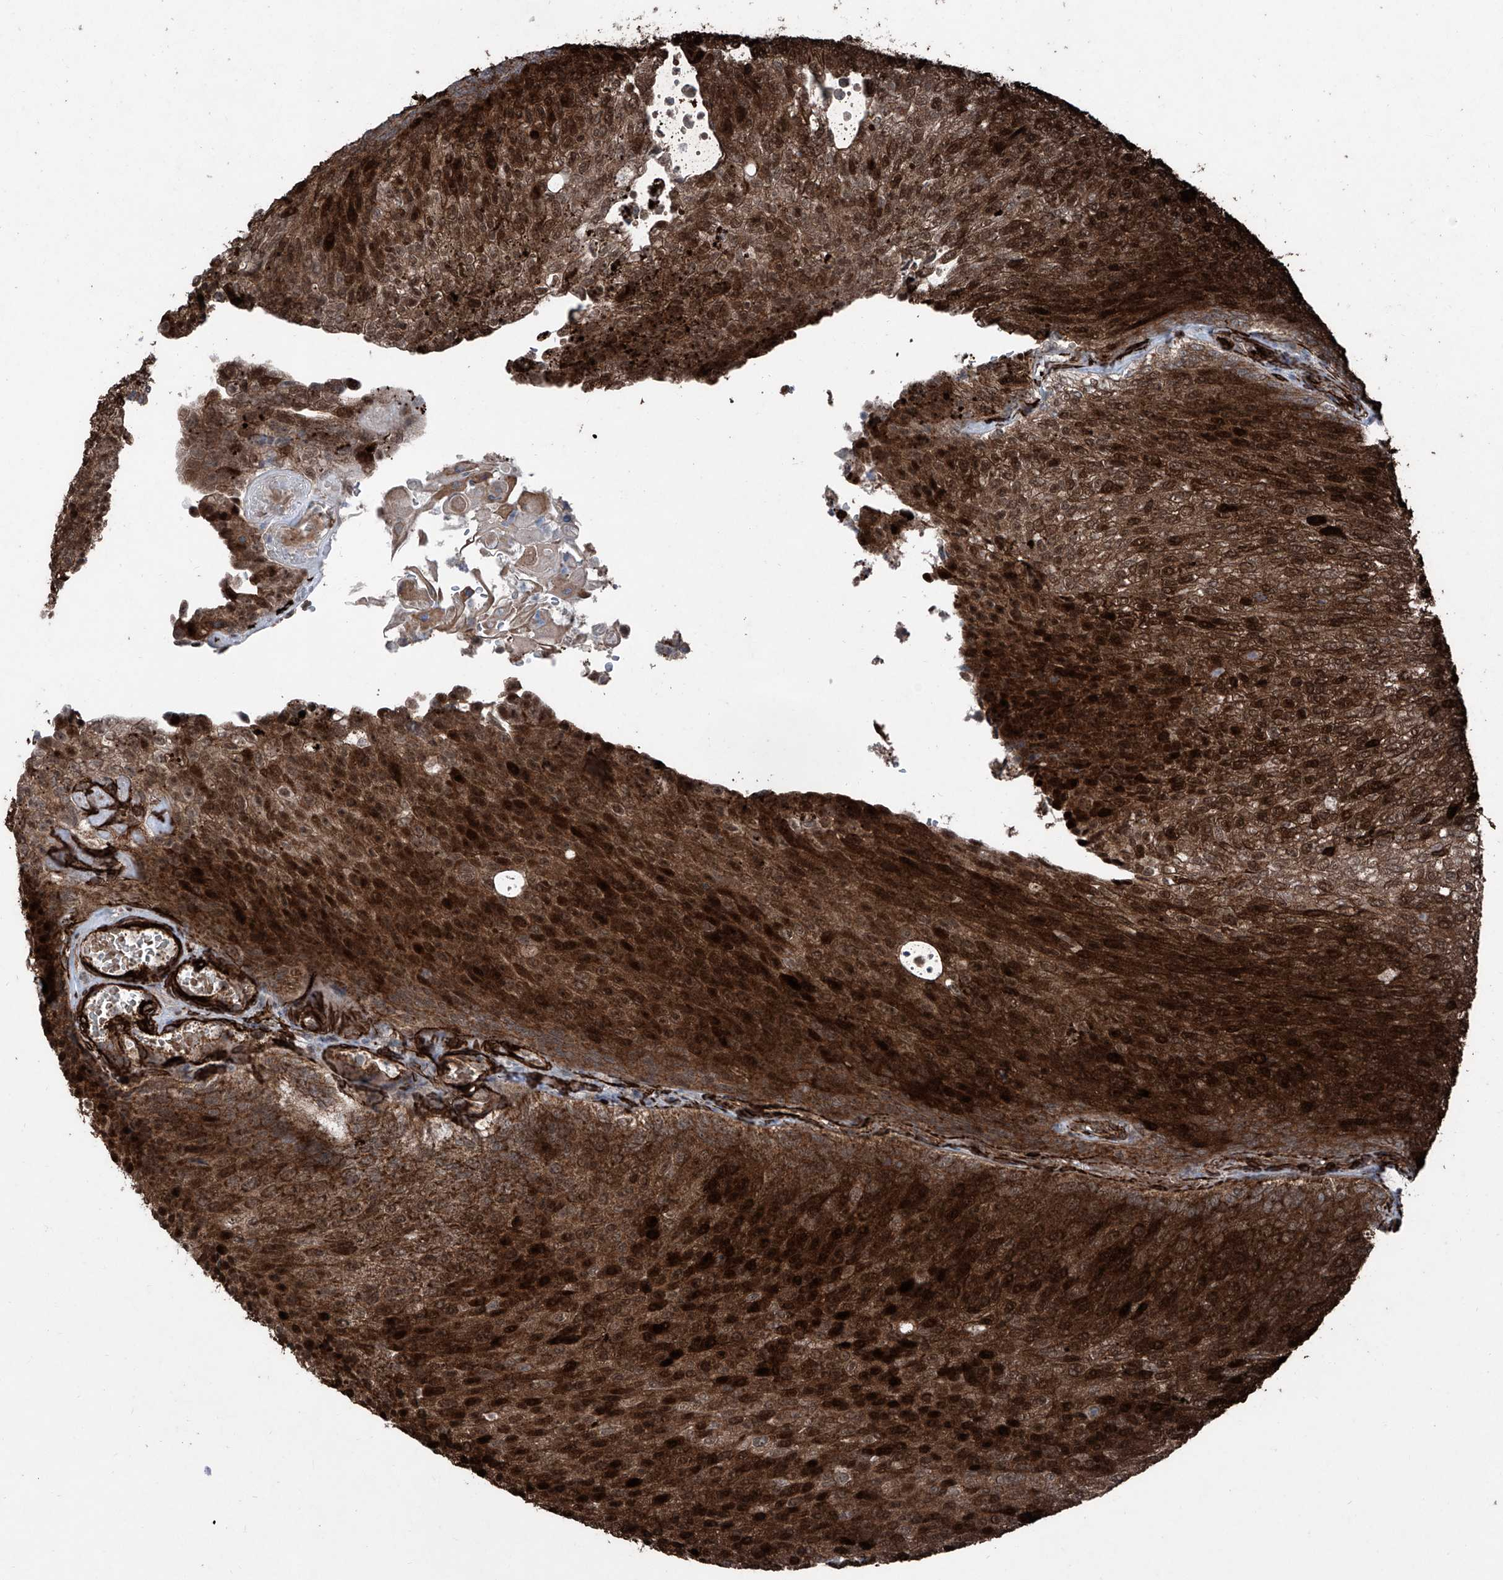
{"staining": {"intensity": "strong", "quantity": ">75%", "location": "cytoplasmic/membranous,nuclear"}, "tissue": "urothelial cancer", "cell_type": "Tumor cells", "image_type": "cancer", "snomed": [{"axis": "morphology", "description": "Urothelial carcinoma, Low grade"}, {"axis": "topography", "description": "Urinary bladder"}], "caption": "Strong cytoplasmic/membranous and nuclear positivity for a protein is appreciated in about >75% of tumor cells of low-grade urothelial carcinoma using IHC.", "gene": "COA7", "patient": {"sex": "female", "age": 79}}